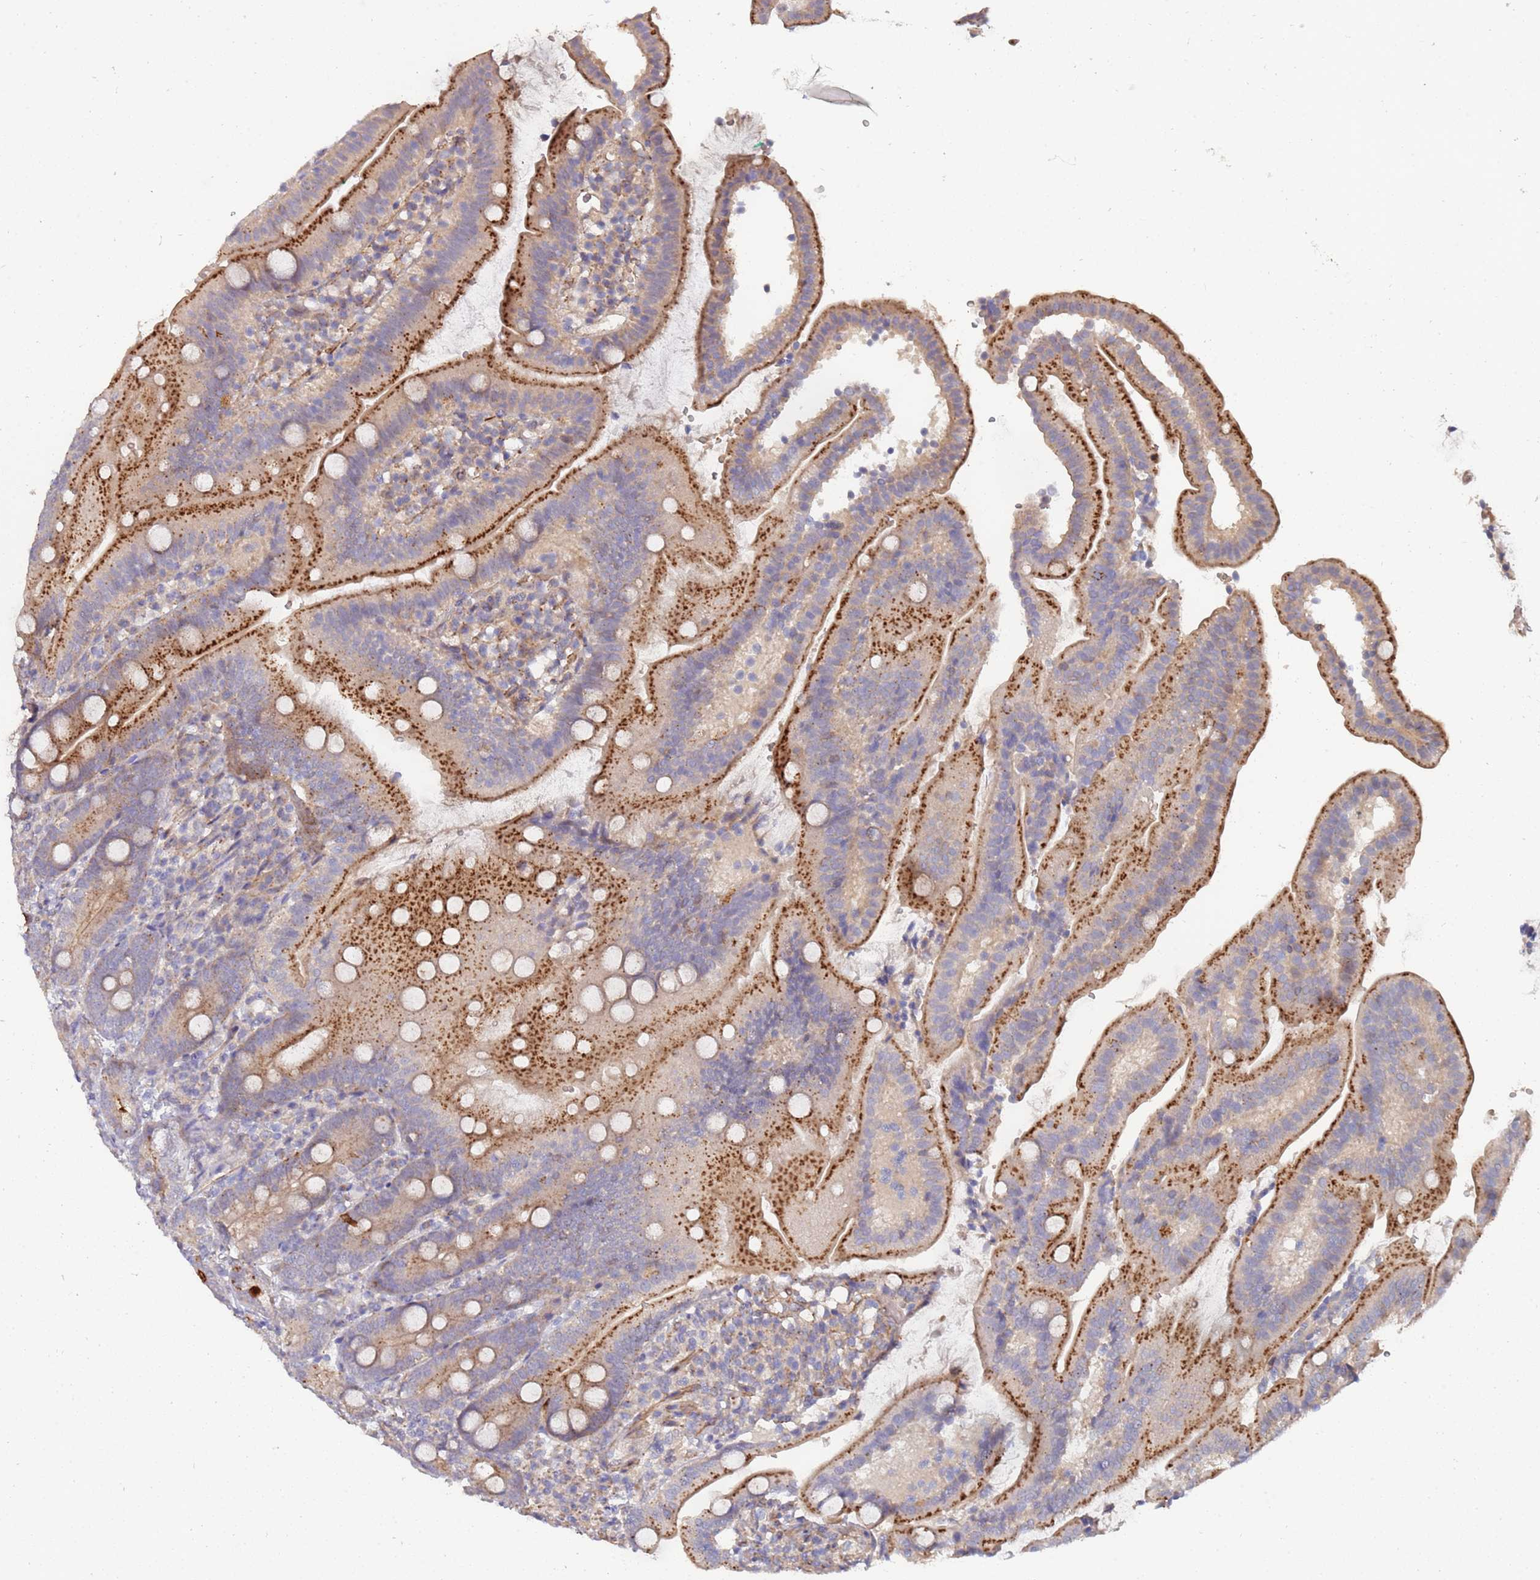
{"staining": {"intensity": "strong", "quantity": "25%-75%", "location": "cytoplasmic/membranous"}, "tissue": "duodenum", "cell_type": "Glandular cells", "image_type": "normal", "snomed": [{"axis": "morphology", "description": "Normal tissue, NOS"}, {"axis": "topography", "description": "Duodenum"}], "caption": "Immunohistochemistry (IHC) (DAB) staining of benign human duodenum exhibits strong cytoplasmic/membranous protein expression in about 25%-75% of glandular cells.", "gene": "ABCB6", "patient": {"sex": "female", "age": 67}}